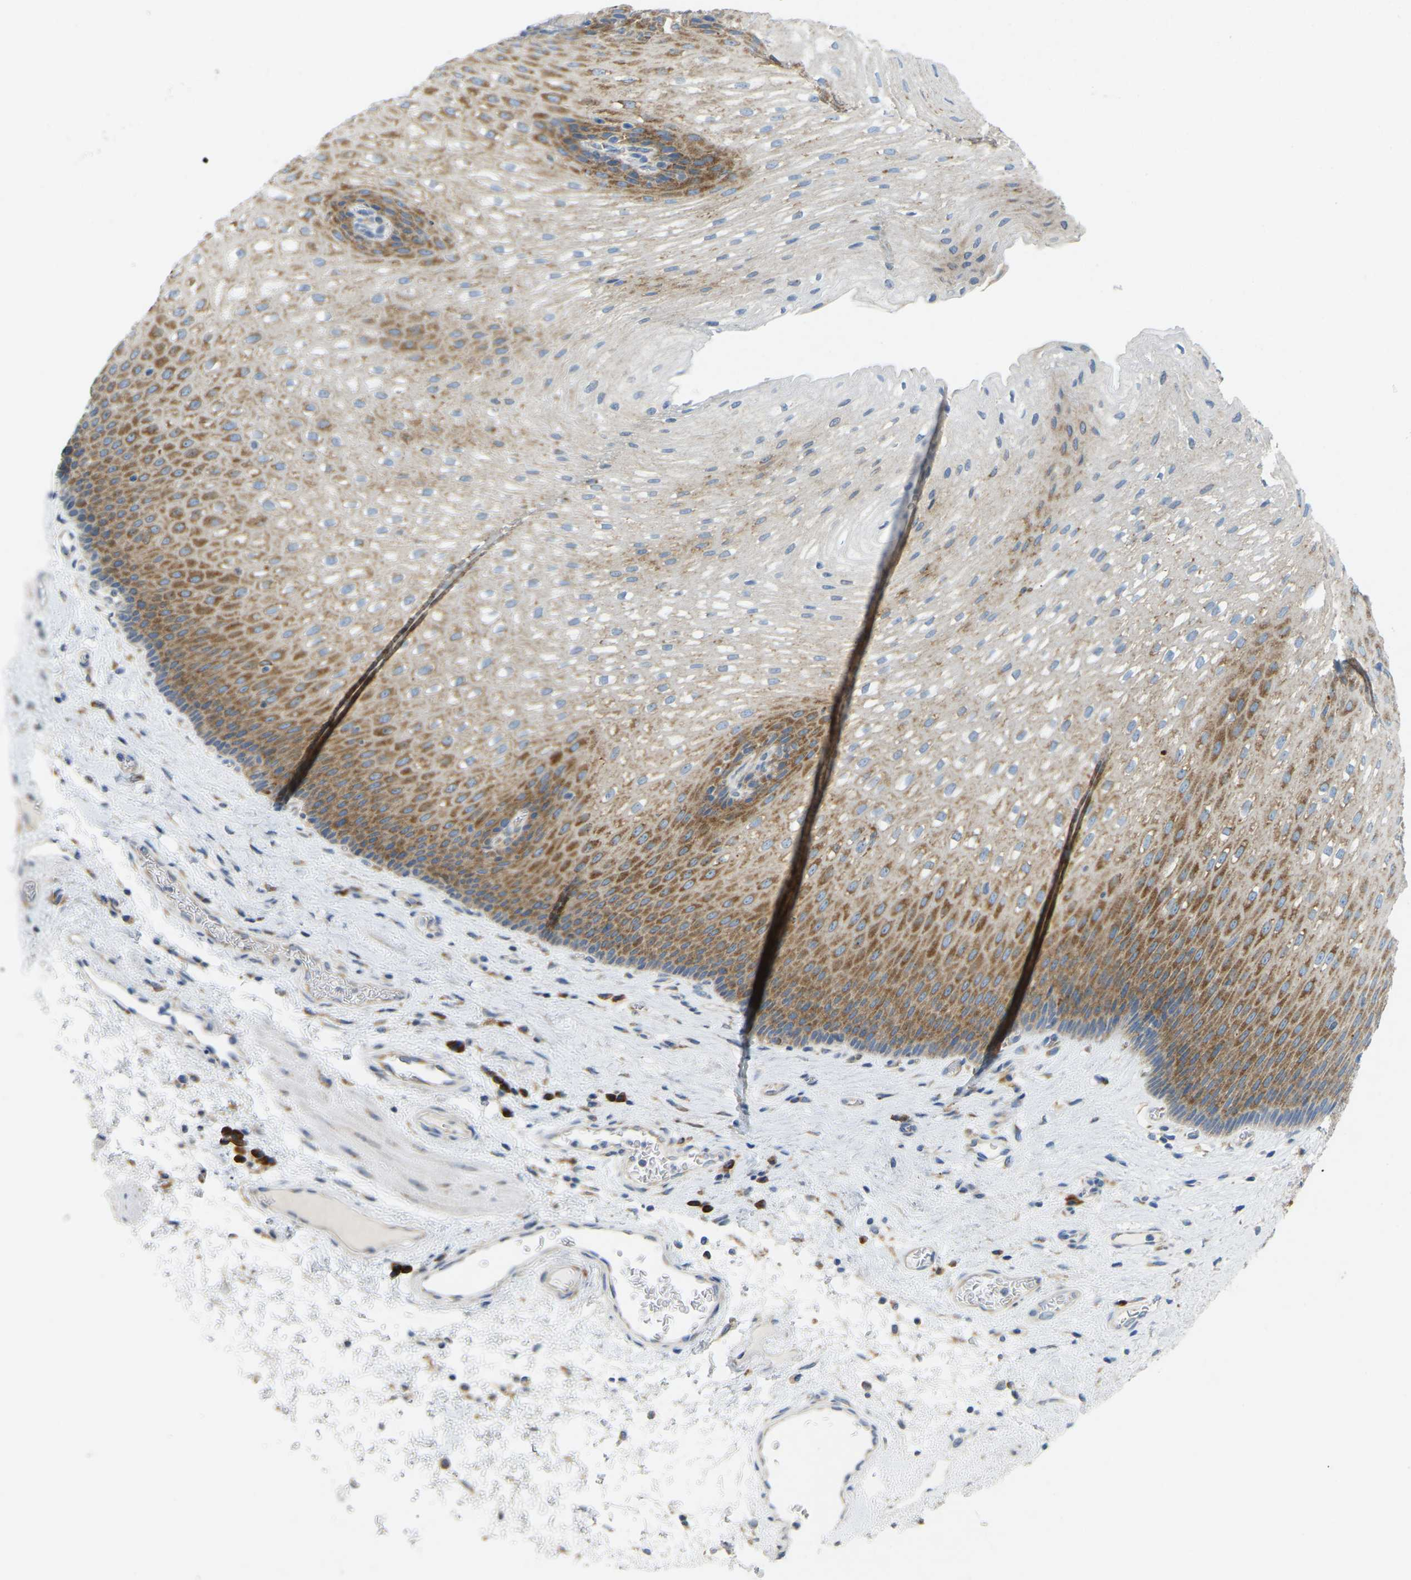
{"staining": {"intensity": "moderate", "quantity": ">75%", "location": "cytoplasmic/membranous"}, "tissue": "esophagus", "cell_type": "Squamous epithelial cells", "image_type": "normal", "snomed": [{"axis": "morphology", "description": "Normal tissue, NOS"}, {"axis": "topography", "description": "Esophagus"}], "caption": "Squamous epithelial cells exhibit medium levels of moderate cytoplasmic/membranous positivity in about >75% of cells in benign esophagus.", "gene": "SND1", "patient": {"sex": "male", "age": 48}}